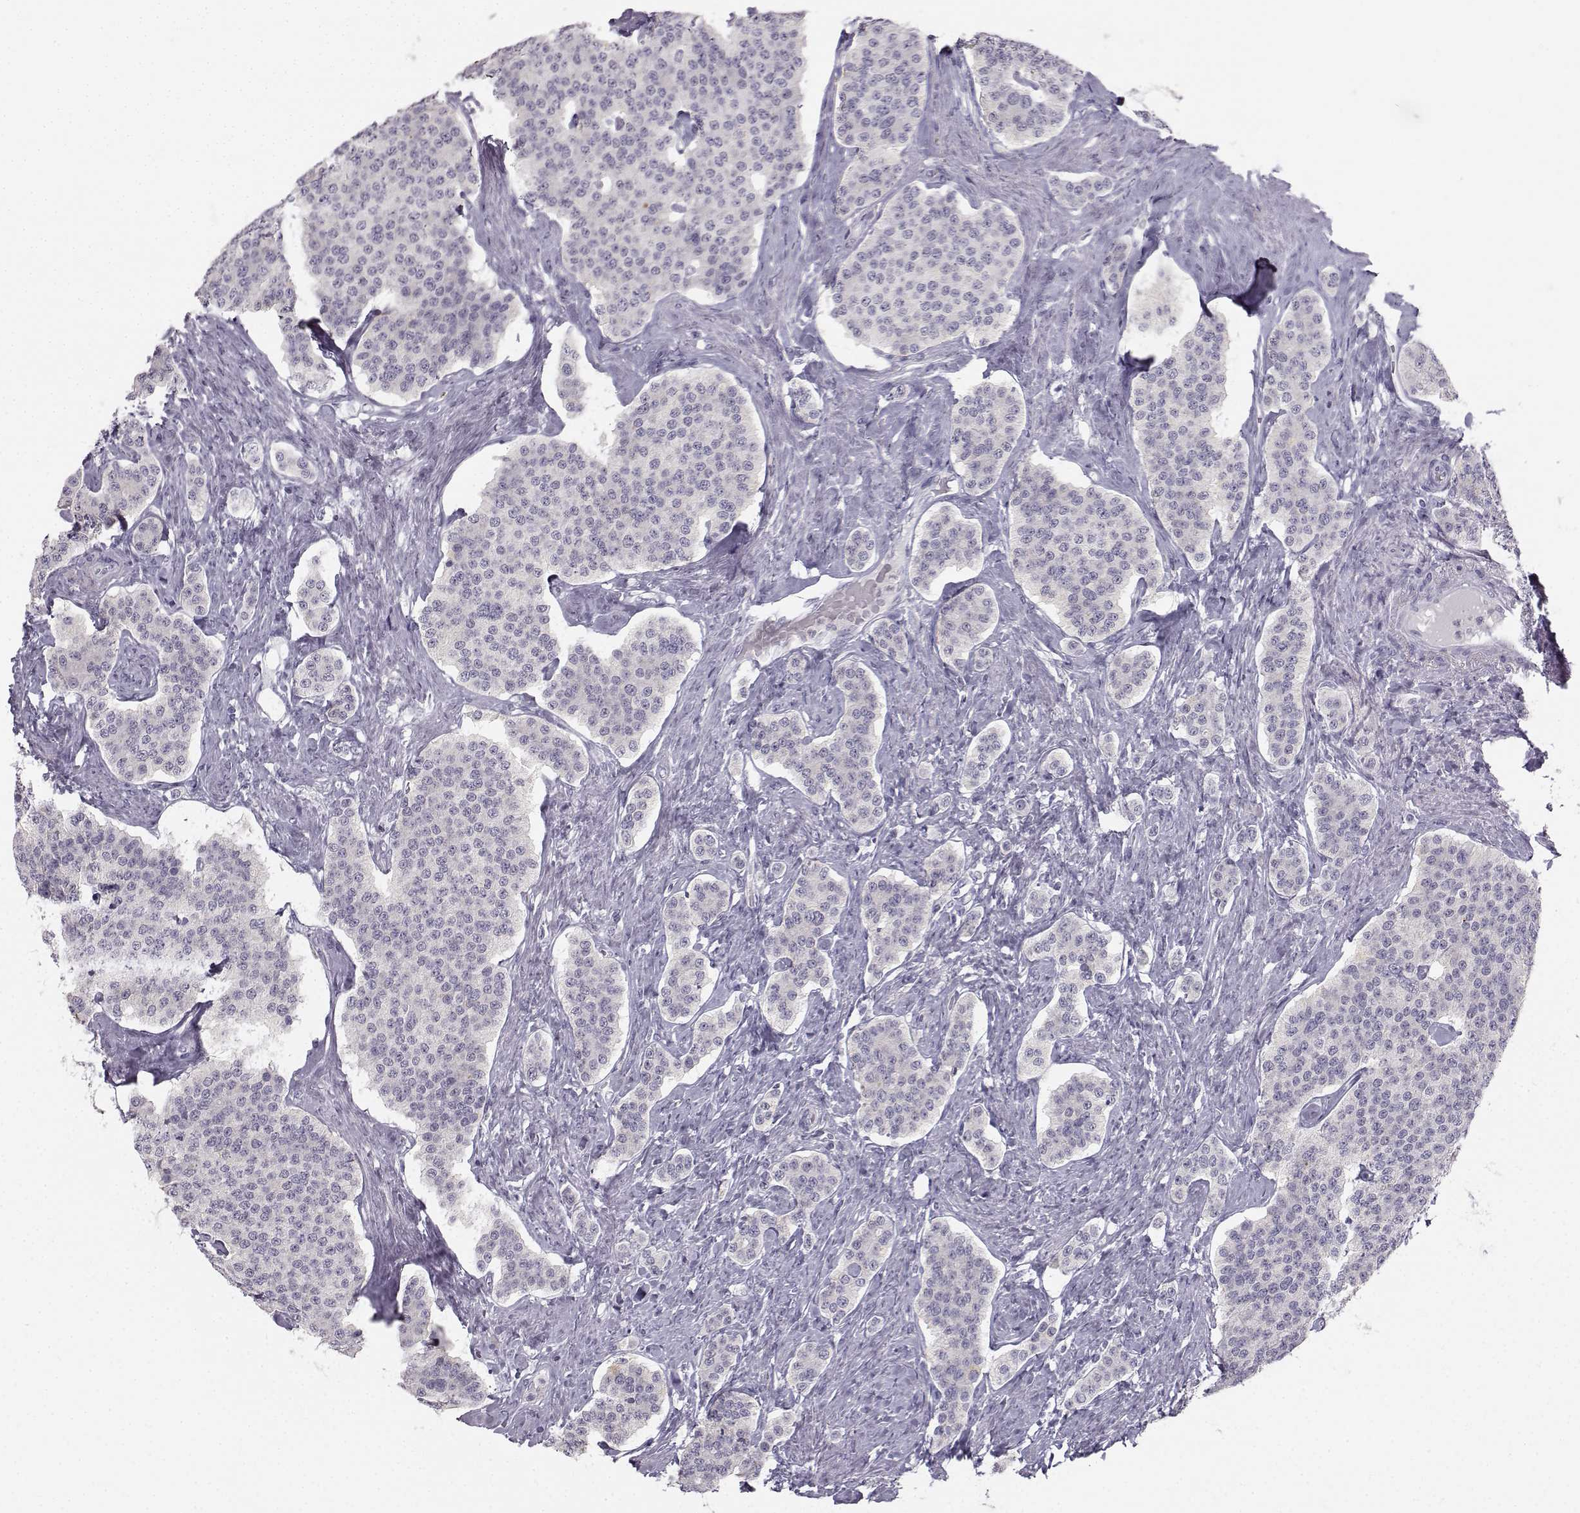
{"staining": {"intensity": "negative", "quantity": "none", "location": "none"}, "tissue": "carcinoid", "cell_type": "Tumor cells", "image_type": "cancer", "snomed": [{"axis": "morphology", "description": "Carcinoid, malignant, NOS"}, {"axis": "topography", "description": "Small intestine"}], "caption": "Tumor cells show no significant protein staining in malignant carcinoid.", "gene": "ZNF185", "patient": {"sex": "female", "age": 58}}